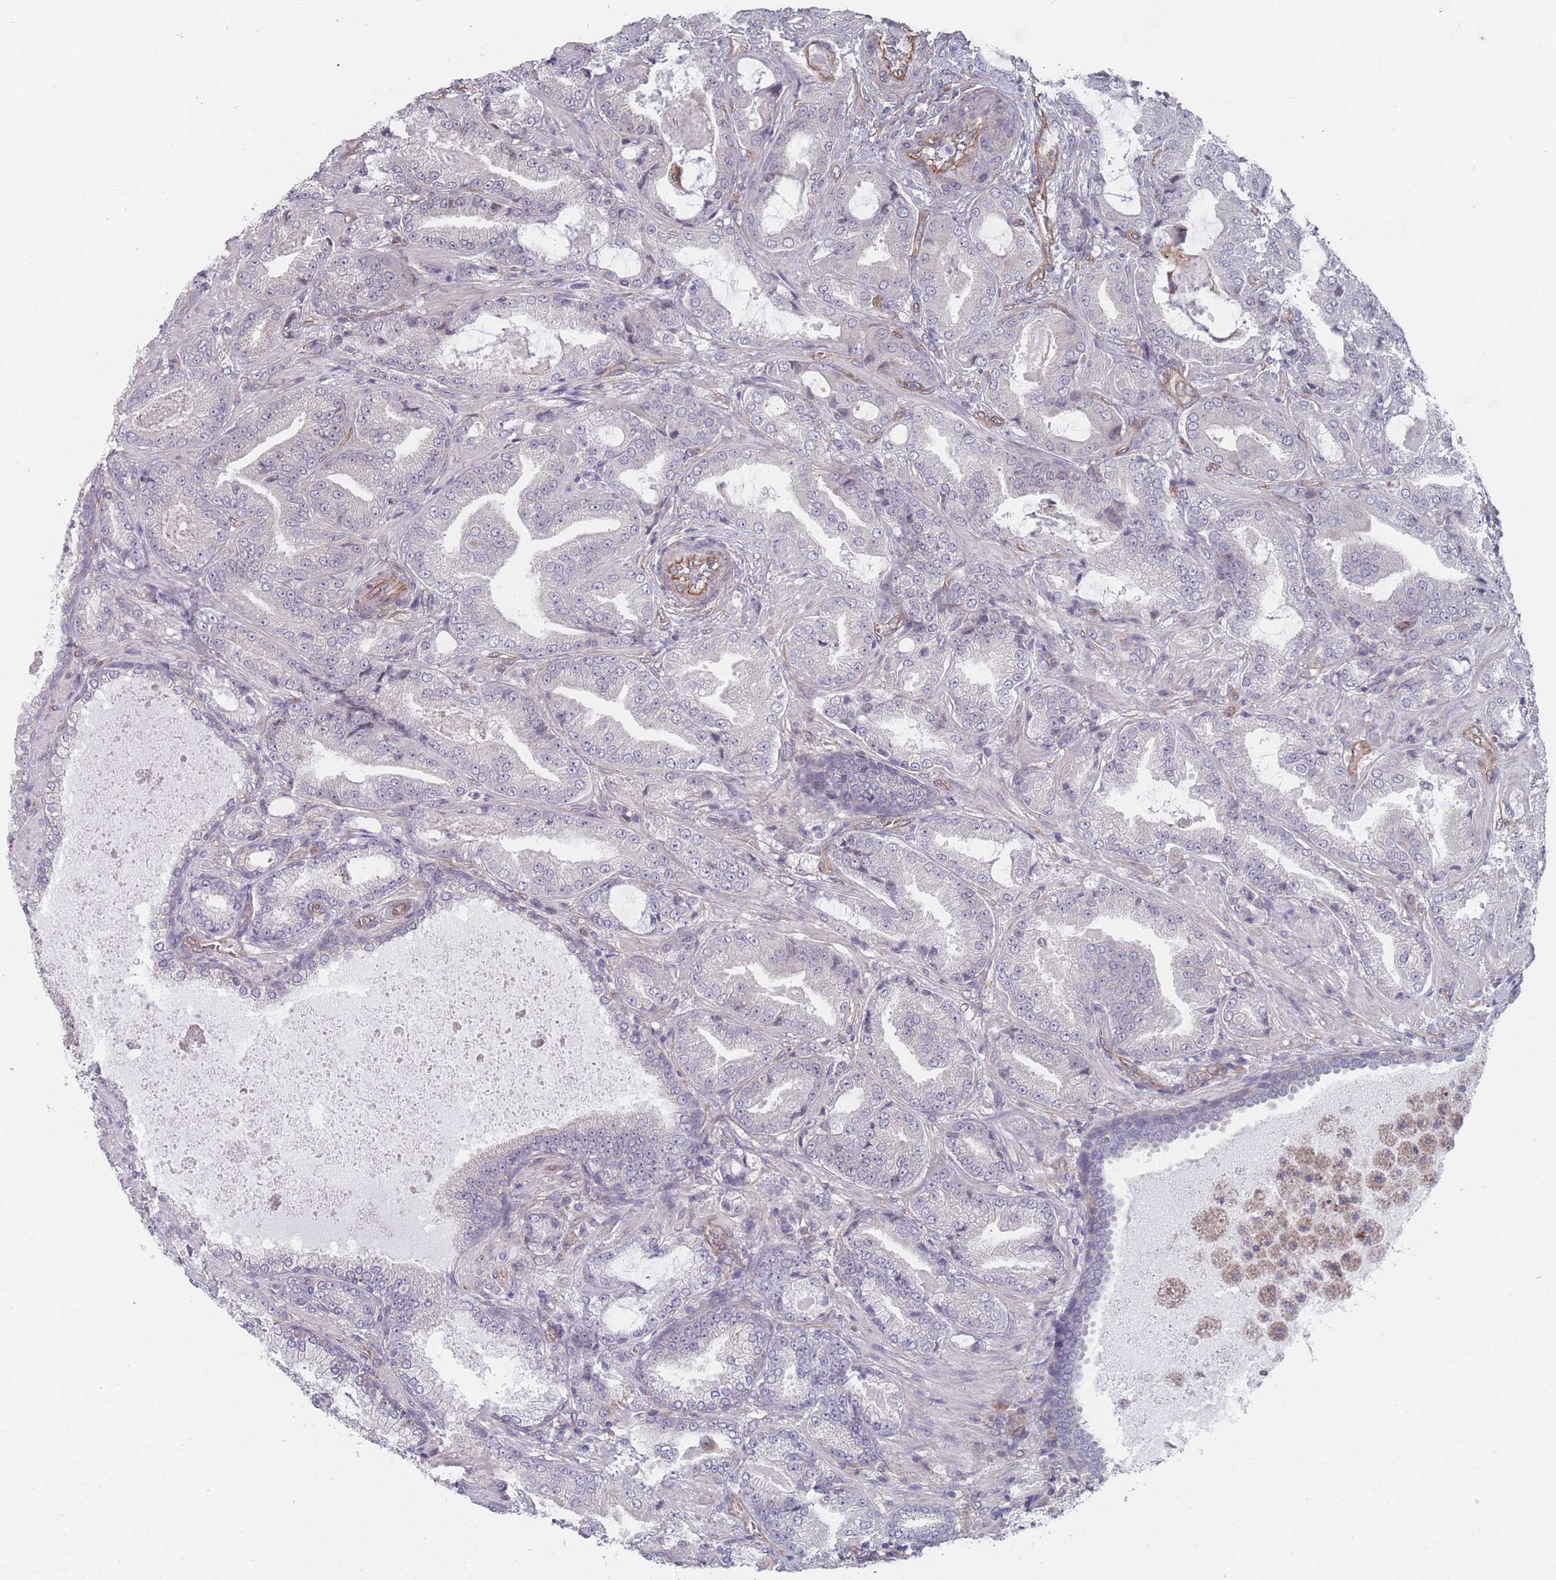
{"staining": {"intensity": "negative", "quantity": "none", "location": "none"}, "tissue": "prostate cancer", "cell_type": "Tumor cells", "image_type": "cancer", "snomed": [{"axis": "morphology", "description": "Adenocarcinoma, High grade"}, {"axis": "topography", "description": "Prostate"}], "caption": "Adenocarcinoma (high-grade) (prostate) was stained to show a protein in brown. There is no significant positivity in tumor cells.", "gene": "SLC1A6", "patient": {"sex": "male", "age": 68}}